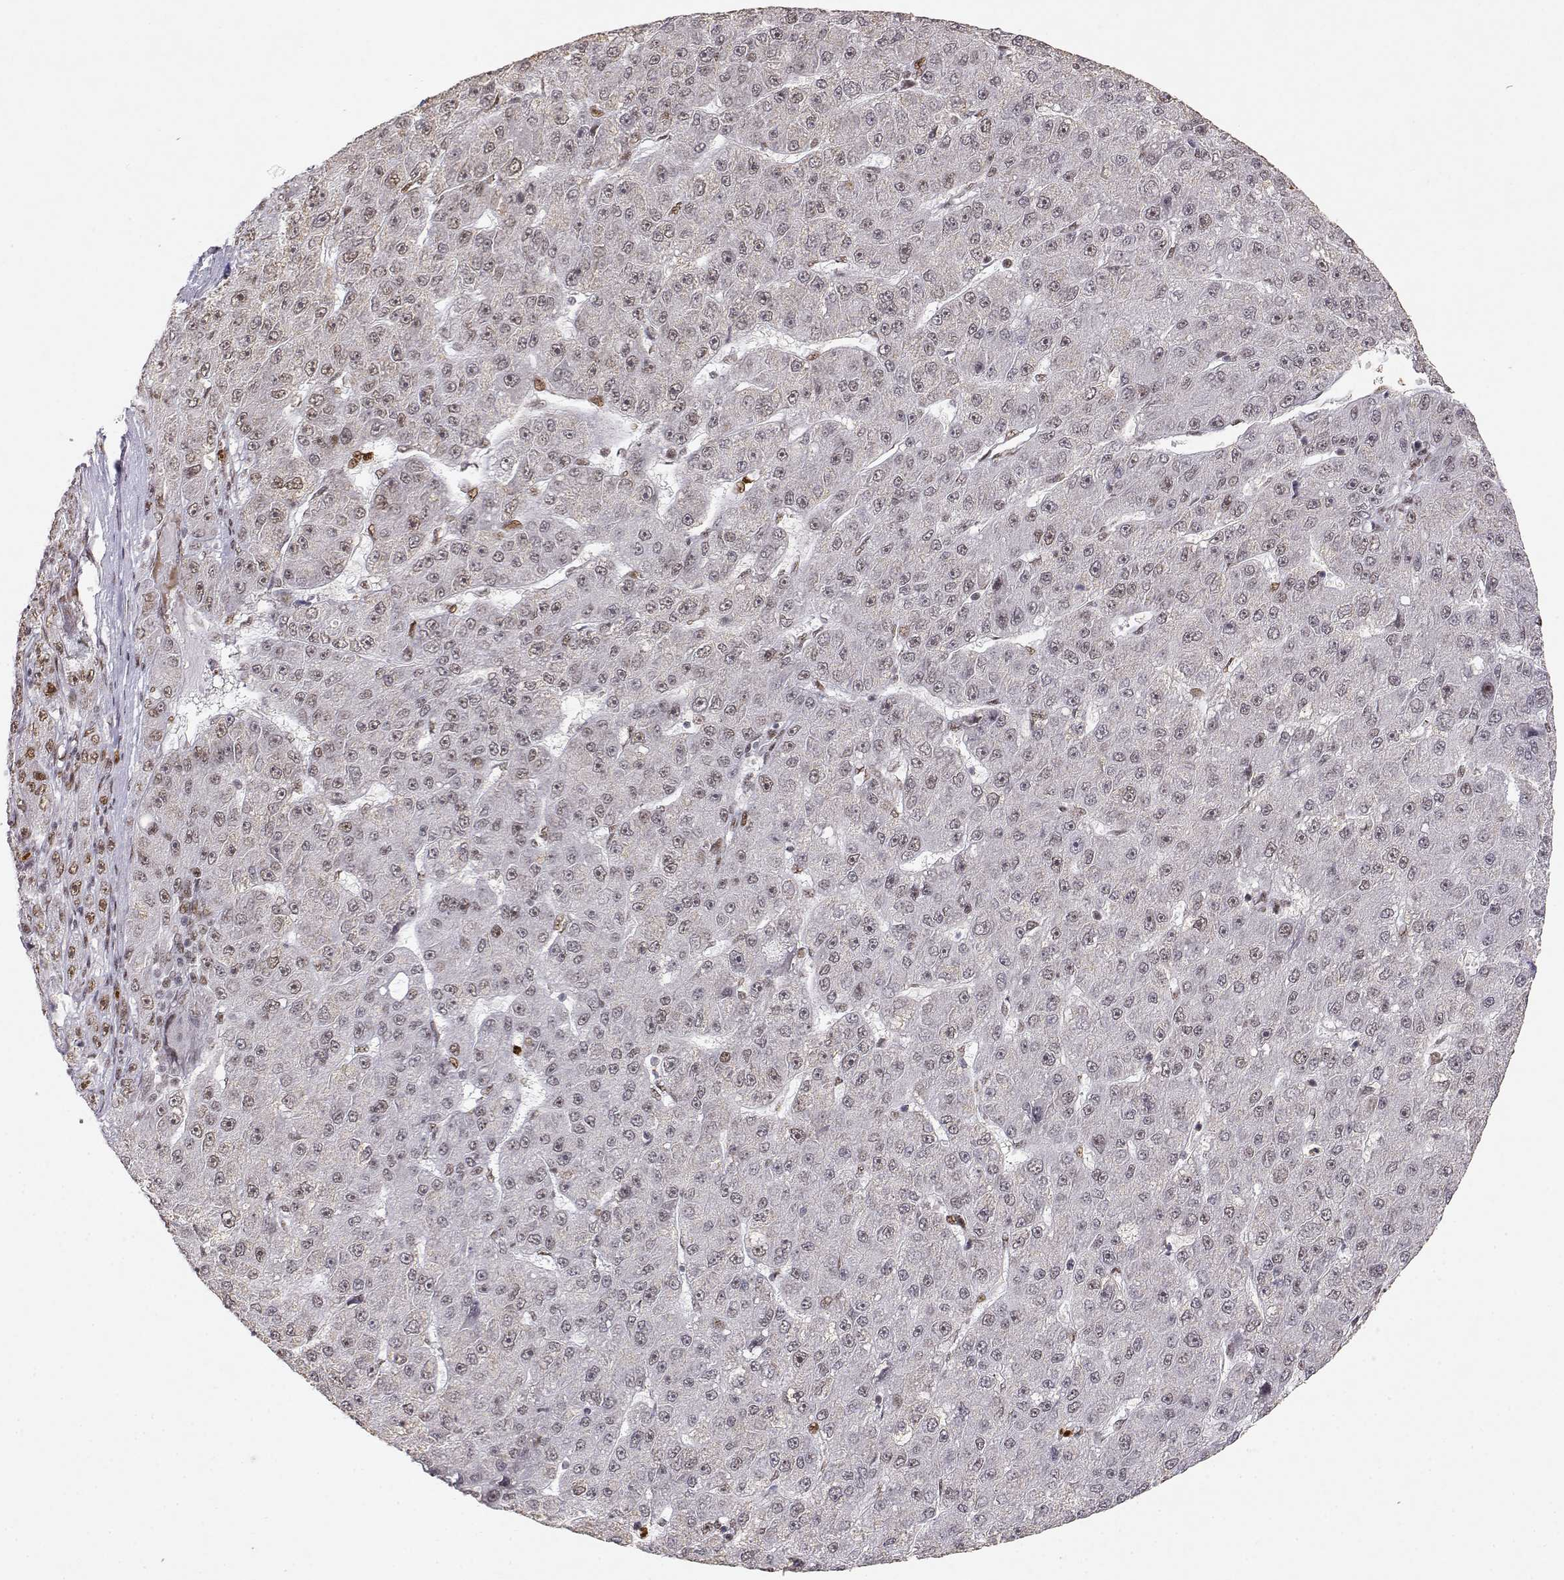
{"staining": {"intensity": "negative", "quantity": "none", "location": "none"}, "tissue": "liver cancer", "cell_type": "Tumor cells", "image_type": "cancer", "snomed": [{"axis": "morphology", "description": "Carcinoma, Hepatocellular, NOS"}, {"axis": "topography", "description": "Liver"}], "caption": "Immunohistochemistry of human liver hepatocellular carcinoma shows no expression in tumor cells. (DAB IHC visualized using brightfield microscopy, high magnification).", "gene": "RSF1", "patient": {"sex": "male", "age": 67}}